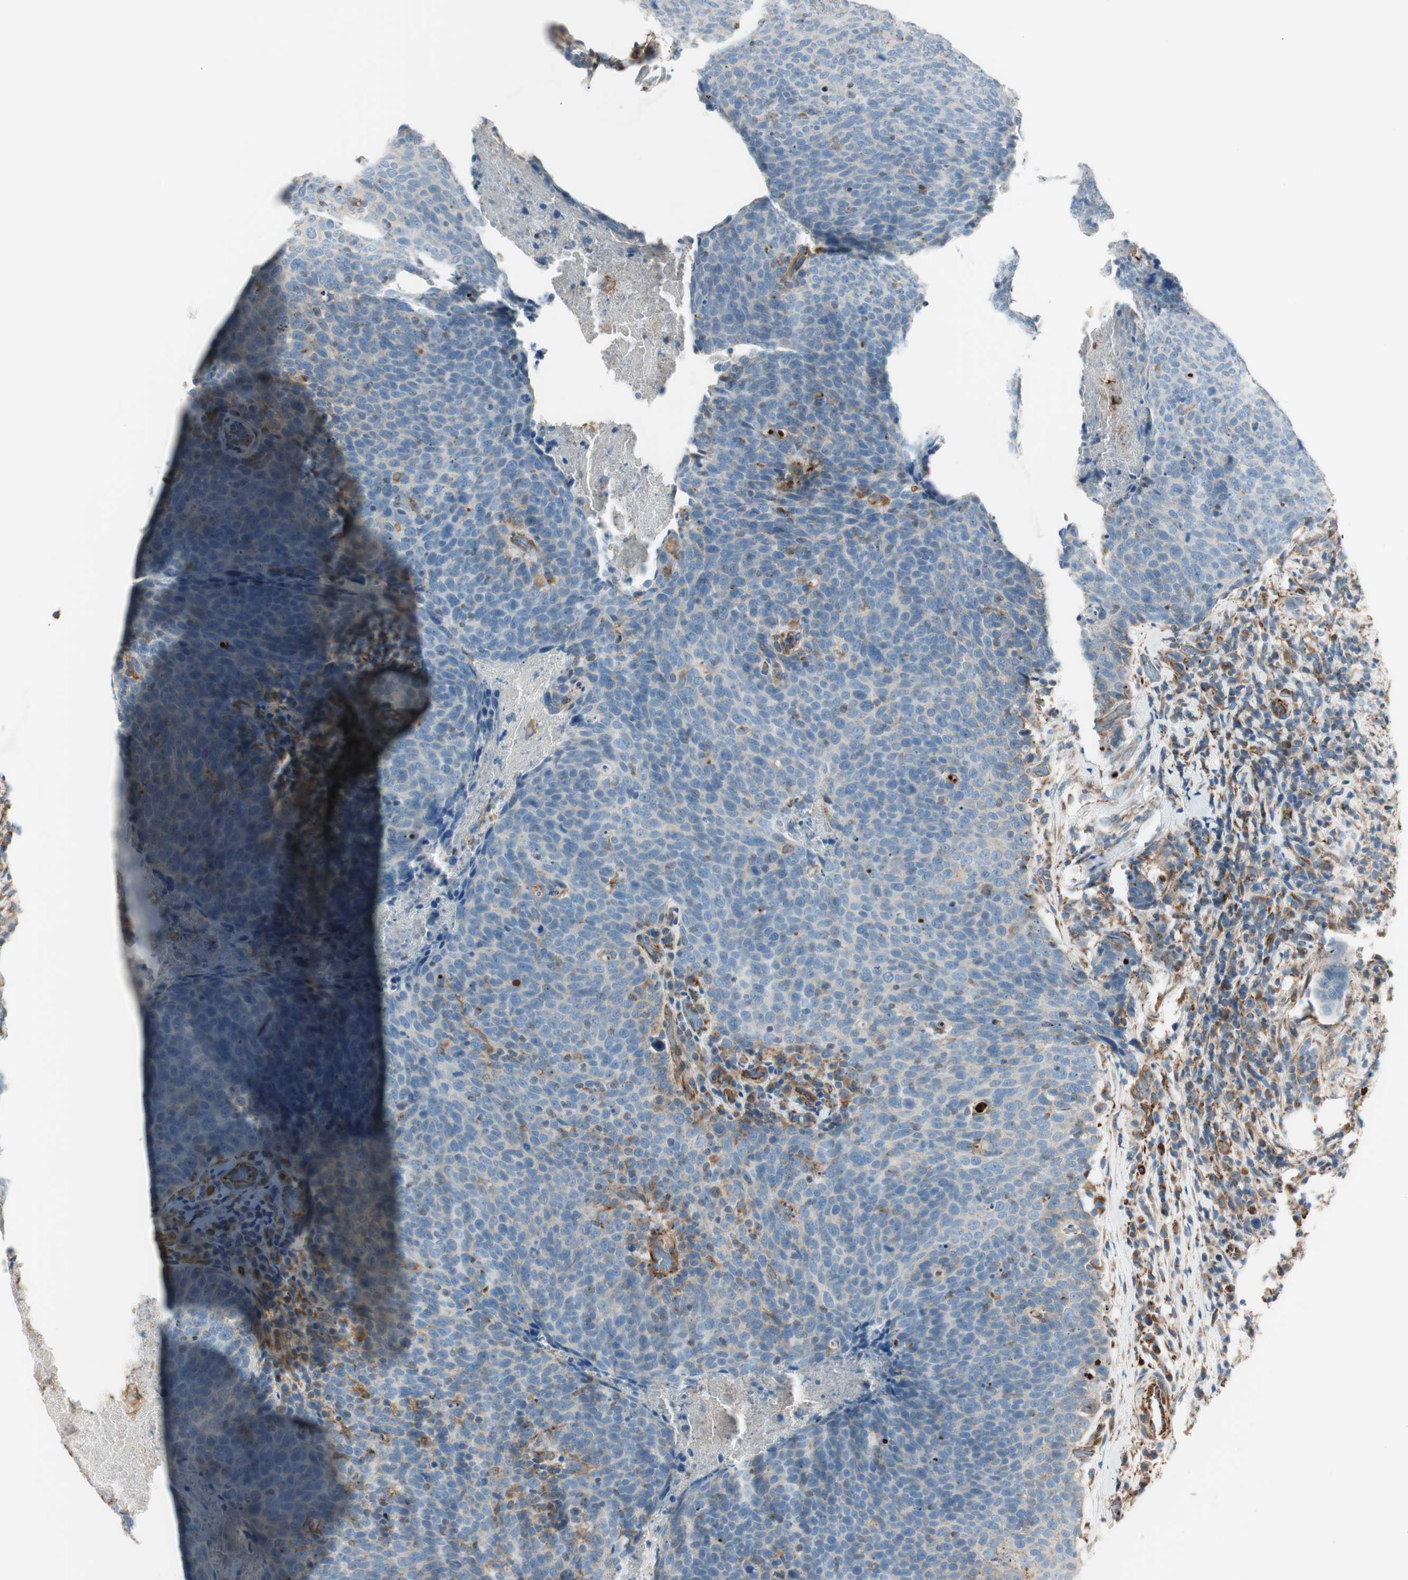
{"staining": {"intensity": "negative", "quantity": "none", "location": "none"}, "tissue": "head and neck cancer", "cell_type": "Tumor cells", "image_type": "cancer", "snomed": [{"axis": "morphology", "description": "Squamous cell carcinoma, NOS"}, {"axis": "morphology", "description": "Squamous cell carcinoma, metastatic, NOS"}, {"axis": "topography", "description": "Lymph node"}, {"axis": "topography", "description": "Head-Neck"}], "caption": "There is no significant positivity in tumor cells of squamous cell carcinoma (head and neck). (DAB IHC, high magnification).", "gene": "SRCIN1", "patient": {"sex": "male", "age": 62}}